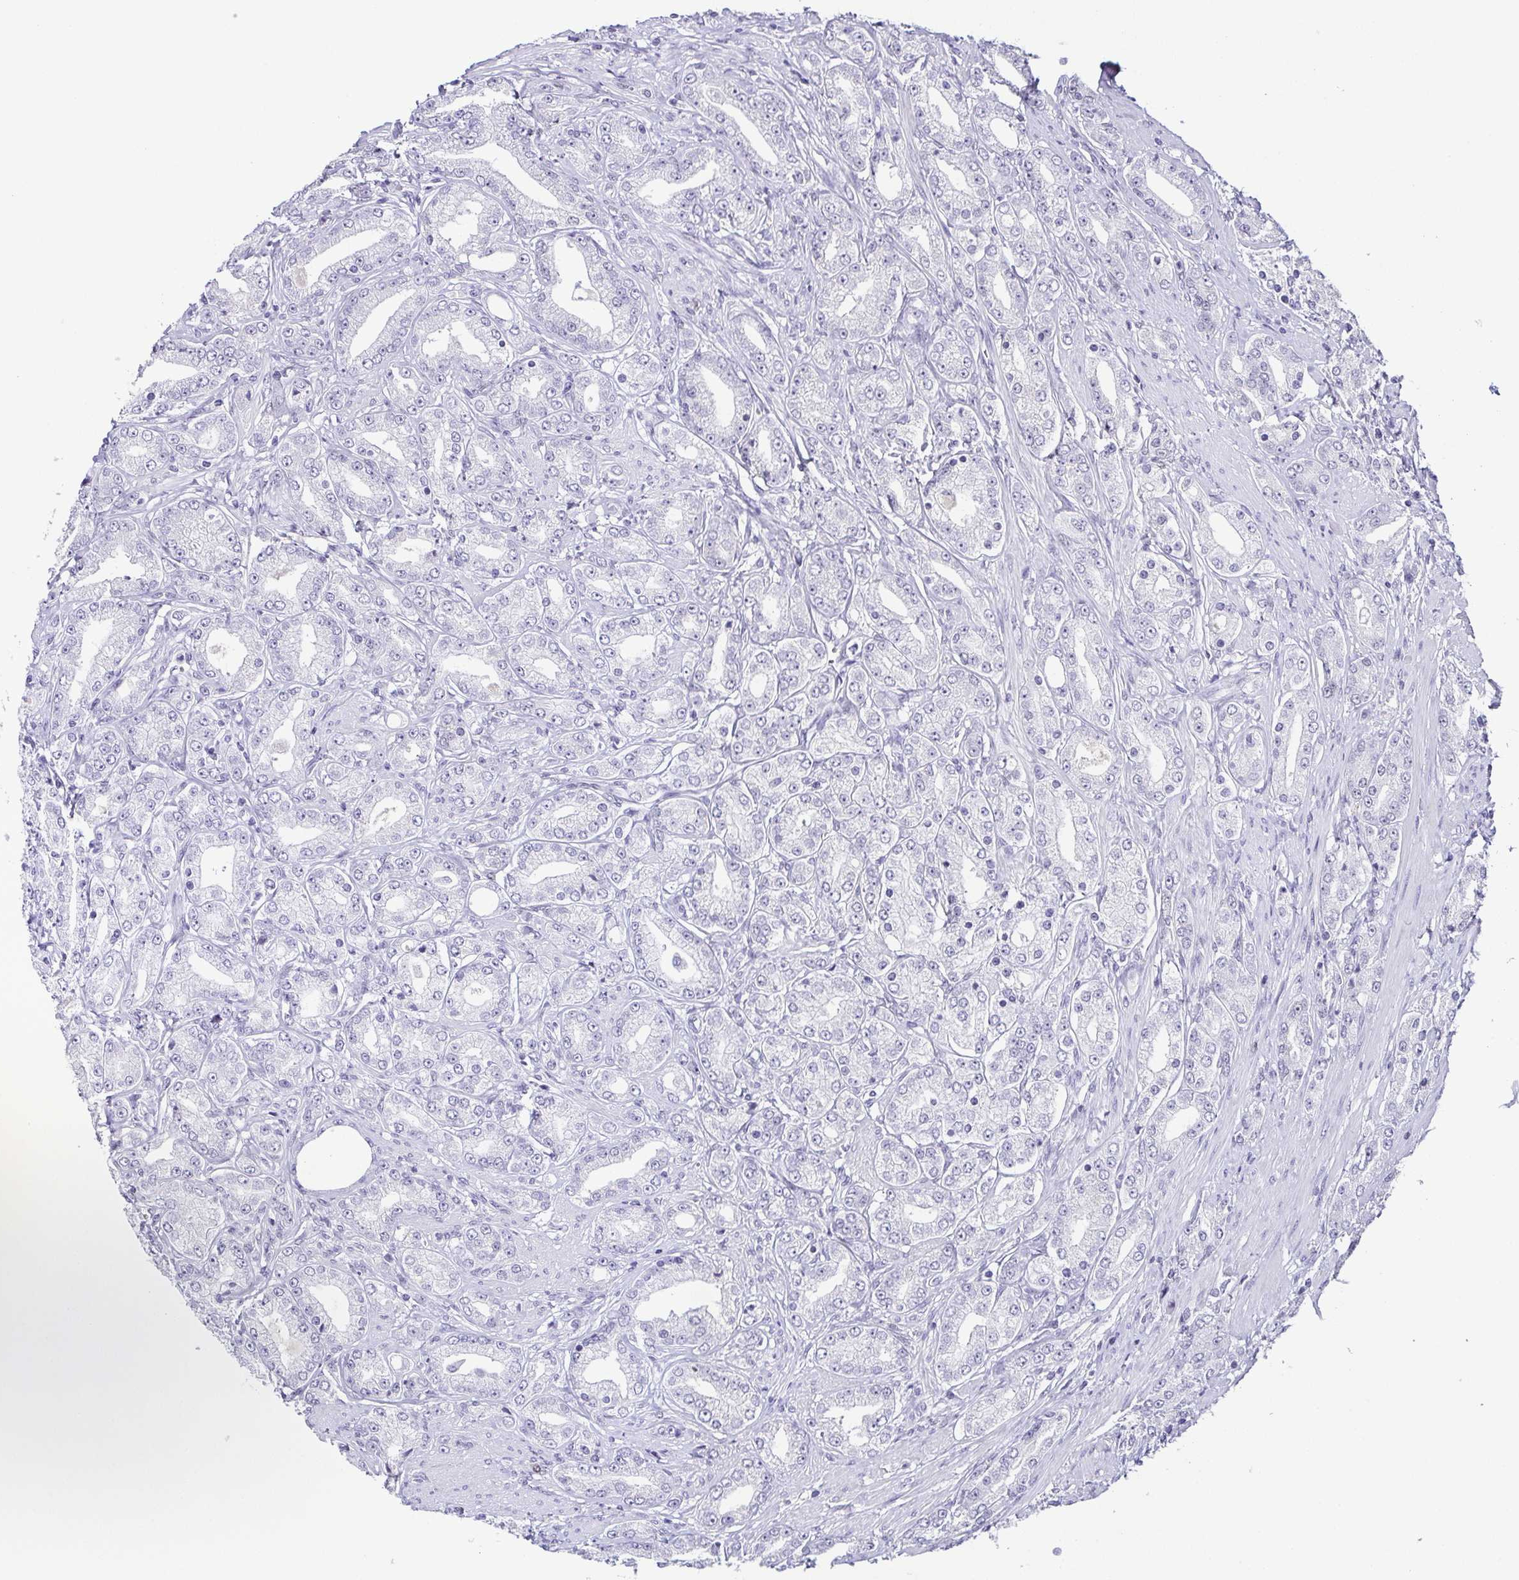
{"staining": {"intensity": "negative", "quantity": "none", "location": "none"}, "tissue": "prostate cancer", "cell_type": "Tumor cells", "image_type": "cancer", "snomed": [{"axis": "morphology", "description": "Adenocarcinoma, High grade"}, {"axis": "topography", "description": "Prostate"}], "caption": "The IHC photomicrograph has no significant expression in tumor cells of high-grade adenocarcinoma (prostate) tissue. The staining is performed using DAB (3,3'-diaminobenzidine) brown chromogen with nuclei counter-stained in using hematoxylin.", "gene": "TCF3", "patient": {"sex": "male", "age": 67}}